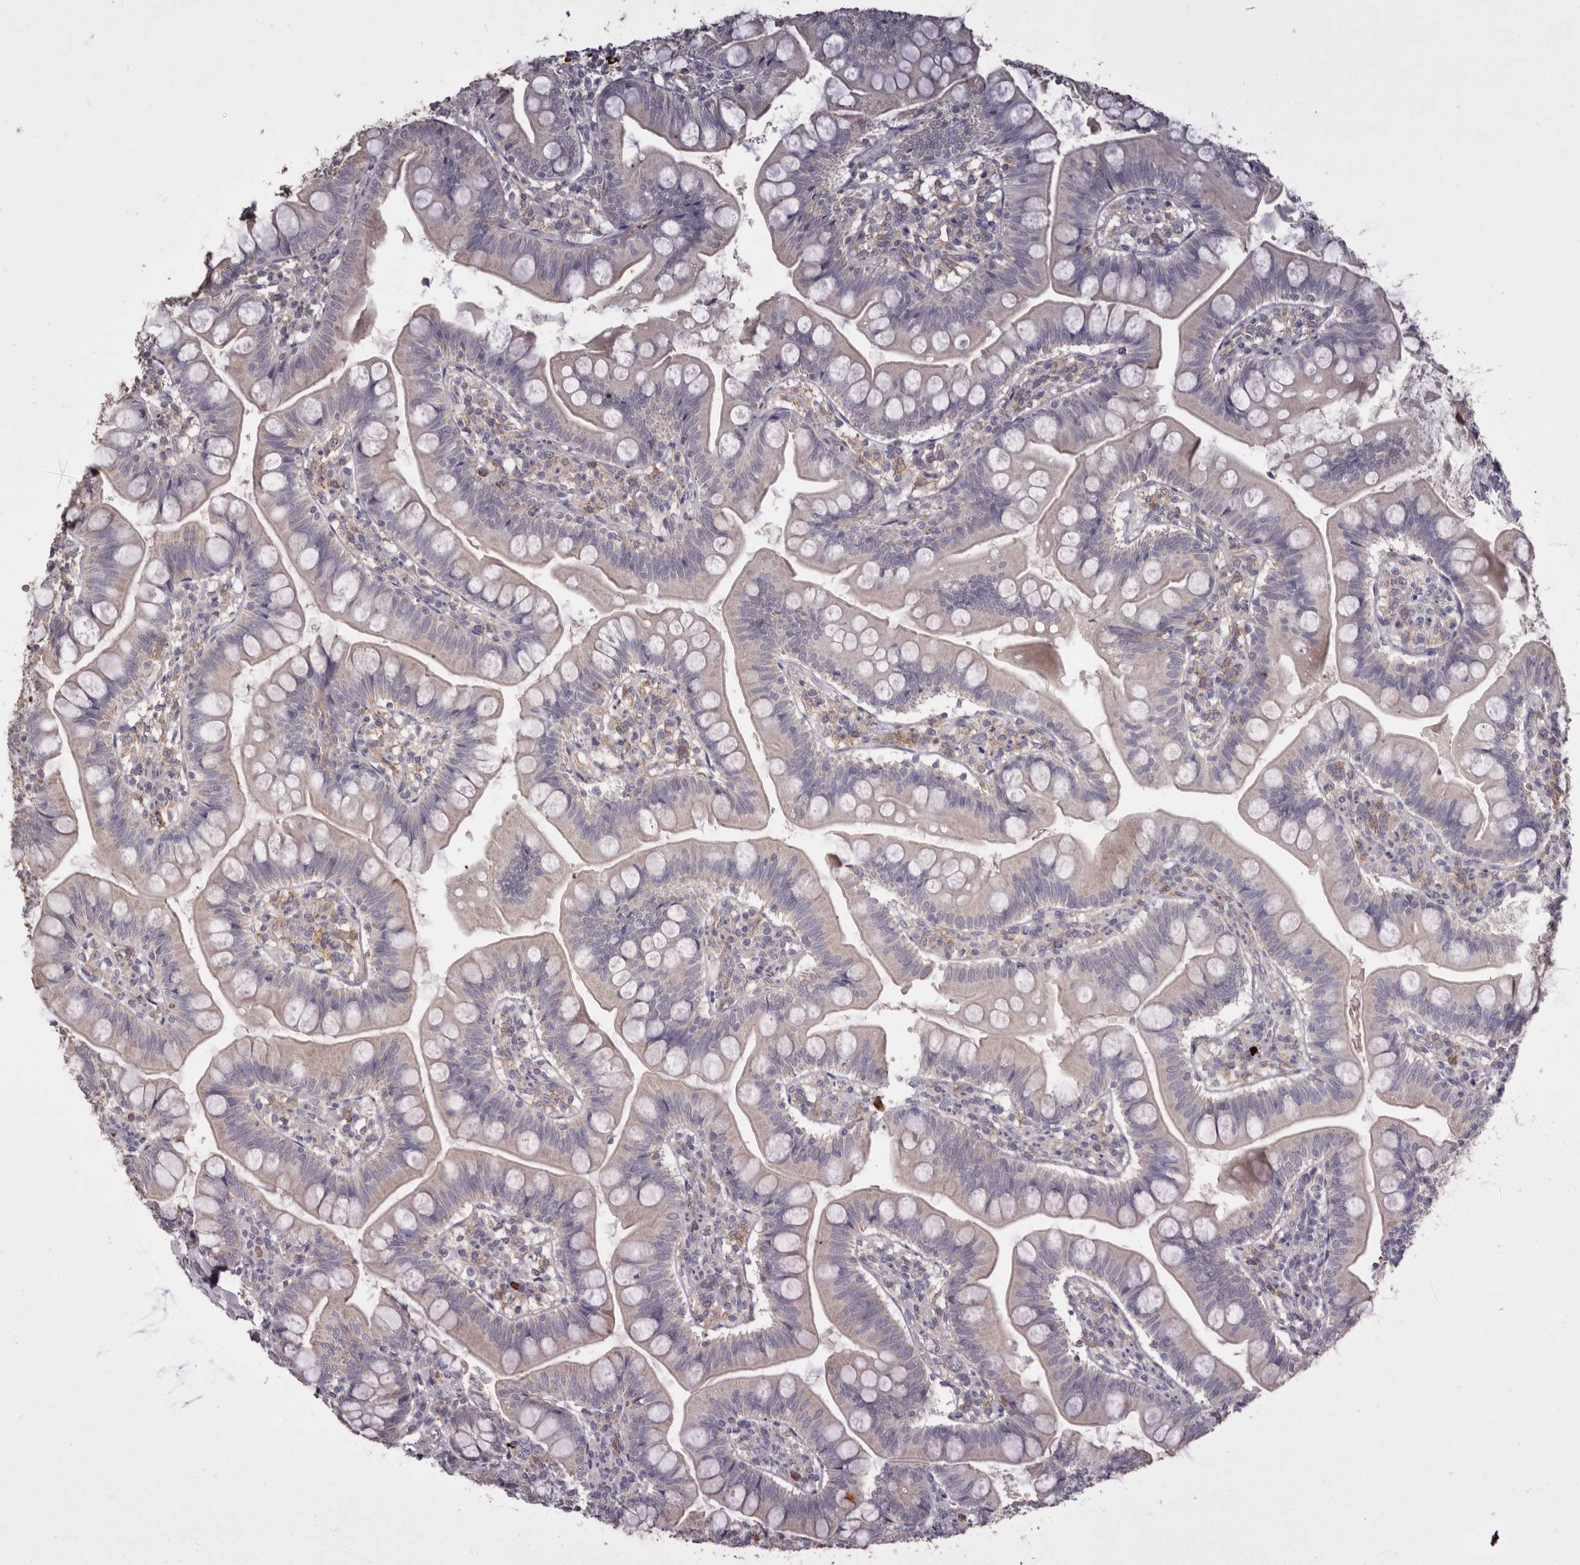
{"staining": {"intensity": "negative", "quantity": "none", "location": "none"}, "tissue": "small intestine", "cell_type": "Glandular cells", "image_type": "normal", "snomed": [{"axis": "morphology", "description": "Normal tissue, NOS"}, {"axis": "topography", "description": "Small intestine"}], "caption": "A high-resolution micrograph shows immunohistochemistry staining of normal small intestine, which exhibits no significant expression in glandular cells. The staining was performed using DAB (3,3'-diaminobenzidine) to visualize the protein expression in brown, while the nuclei were stained in blue with hematoxylin (Magnification: 20x).", "gene": "HCAR2", "patient": {"sex": "male", "age": 7}}